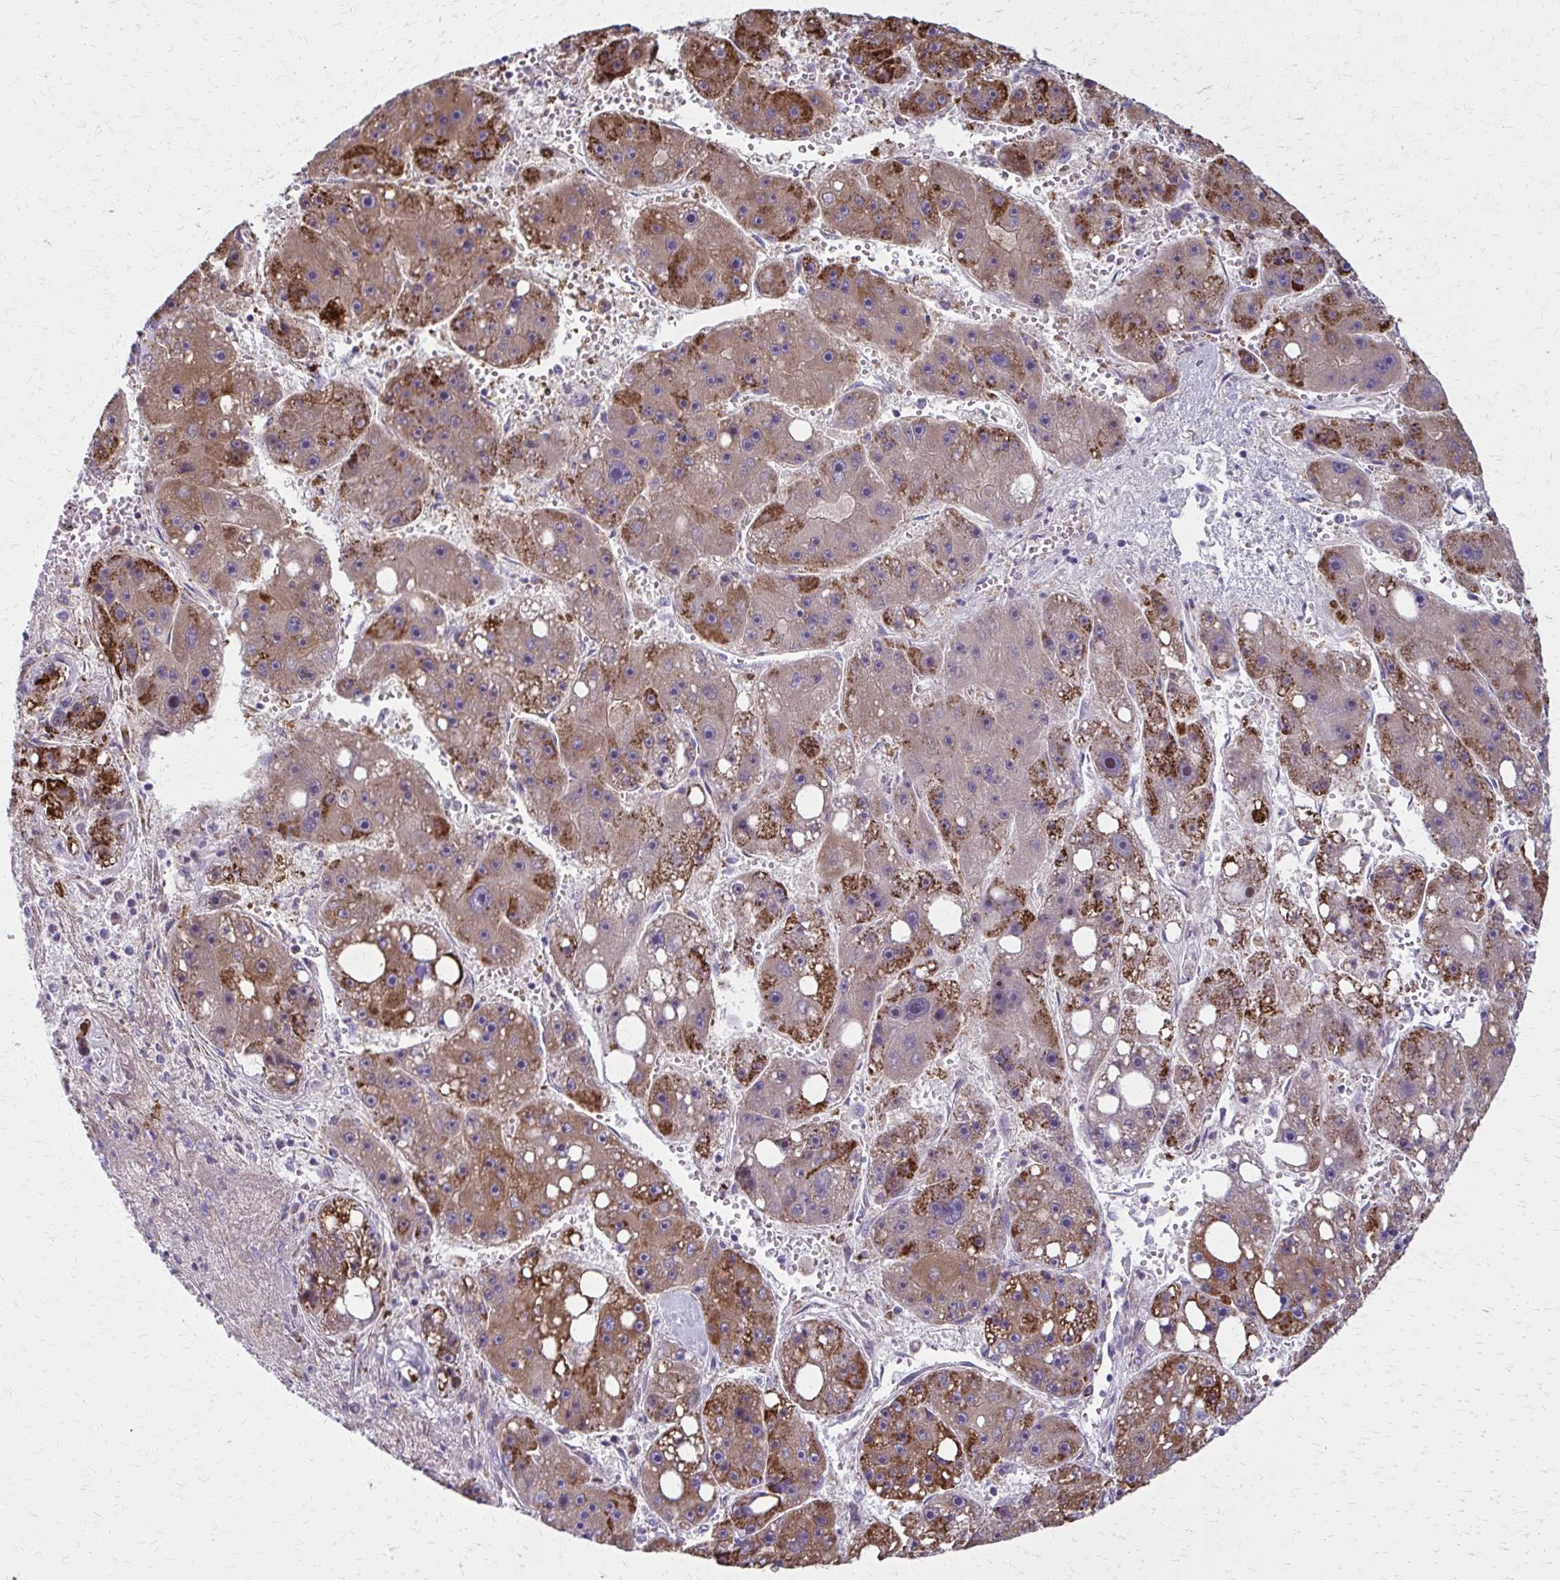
{"staining": {"intensity": "strong", "quantity": "25%-75%", "location": "cytoplasmic/membranous"}, "tissue": "liver cancer", "cell_type": "Tumor cells", "image_type": "cancer", "snomed": [{"axis": "morphology", "description": "Carcinoma, Hepatocellular, NOS"}, {"axis": "topography", "description": "Liver"}], "caption": "A brown stain labels strong cytoplasmic/membranous expression of a protein in human hepatocellular carcinoma (liver) tumor cells.", "gene": "TVP23A", "patient": {"sex": "female", "age": 61}}